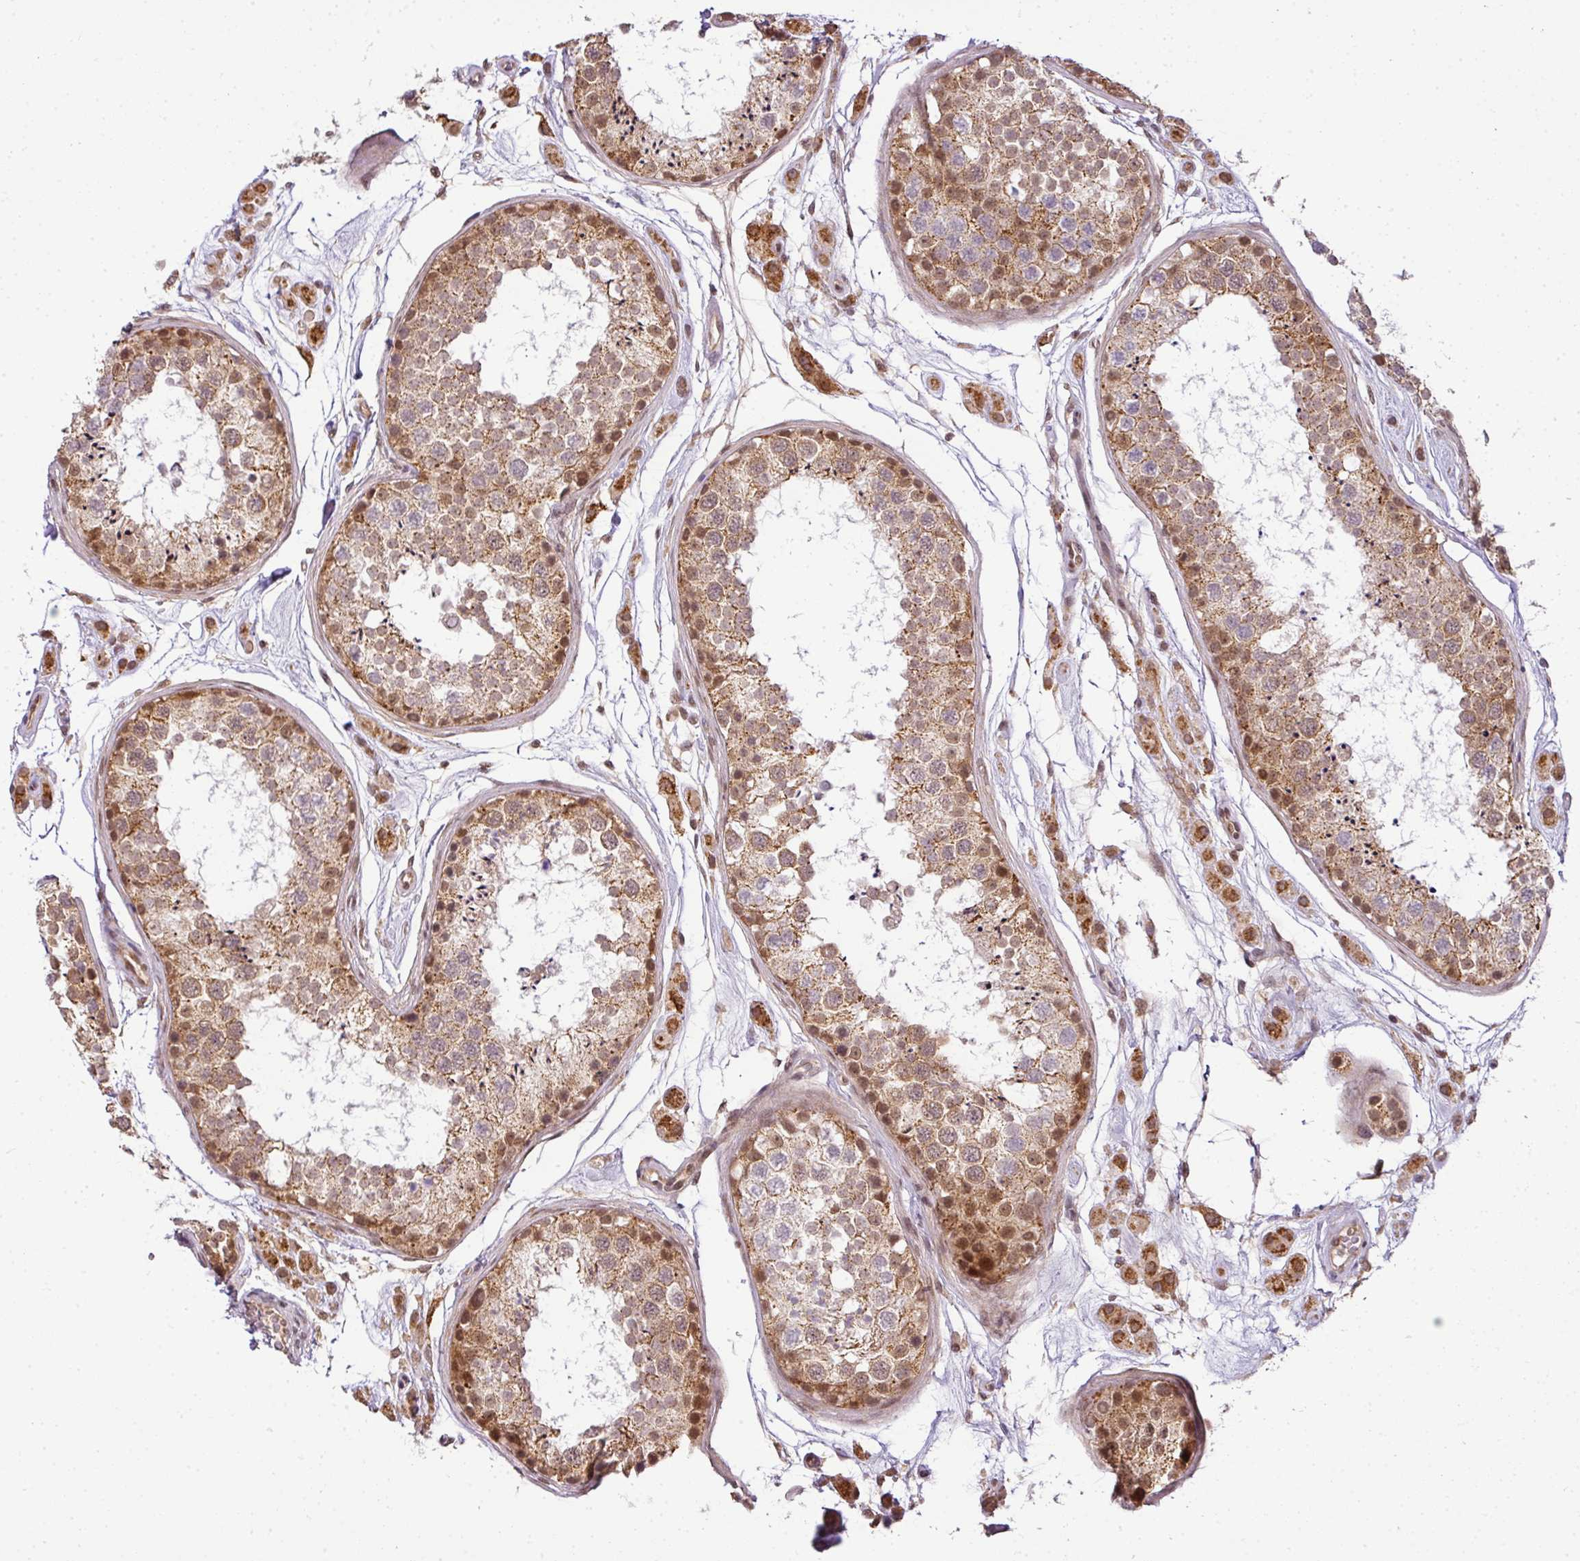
{"staining": {"intensity": "moderate", "quantity": ">75%", "location": "cytoplasmic/membranous,nuclear"}, "tissue": "testis", "cell_type": "Cells in seminiferous ducts", "image_type": "normal", "snomed": [{"axis": "morphology", "description": "Normal tissue, NOS"}, {"axis": "topography", "description": "Testis"}], "caption": "Immunohistochemical staining of normal human testis shows >75% levels of moderate cytoplasmic/membranous,nuclear protein positivity in approximately >75% of cells in seminiferous ducts. The staining was performed using DAB (3,3'-diaminobenzidine), with brown indicating positive protein expression. Nuclei are stained blue with hematoxylin.", "gene": "C1orf226", "patient": {"sex": "male", "age": 25}}